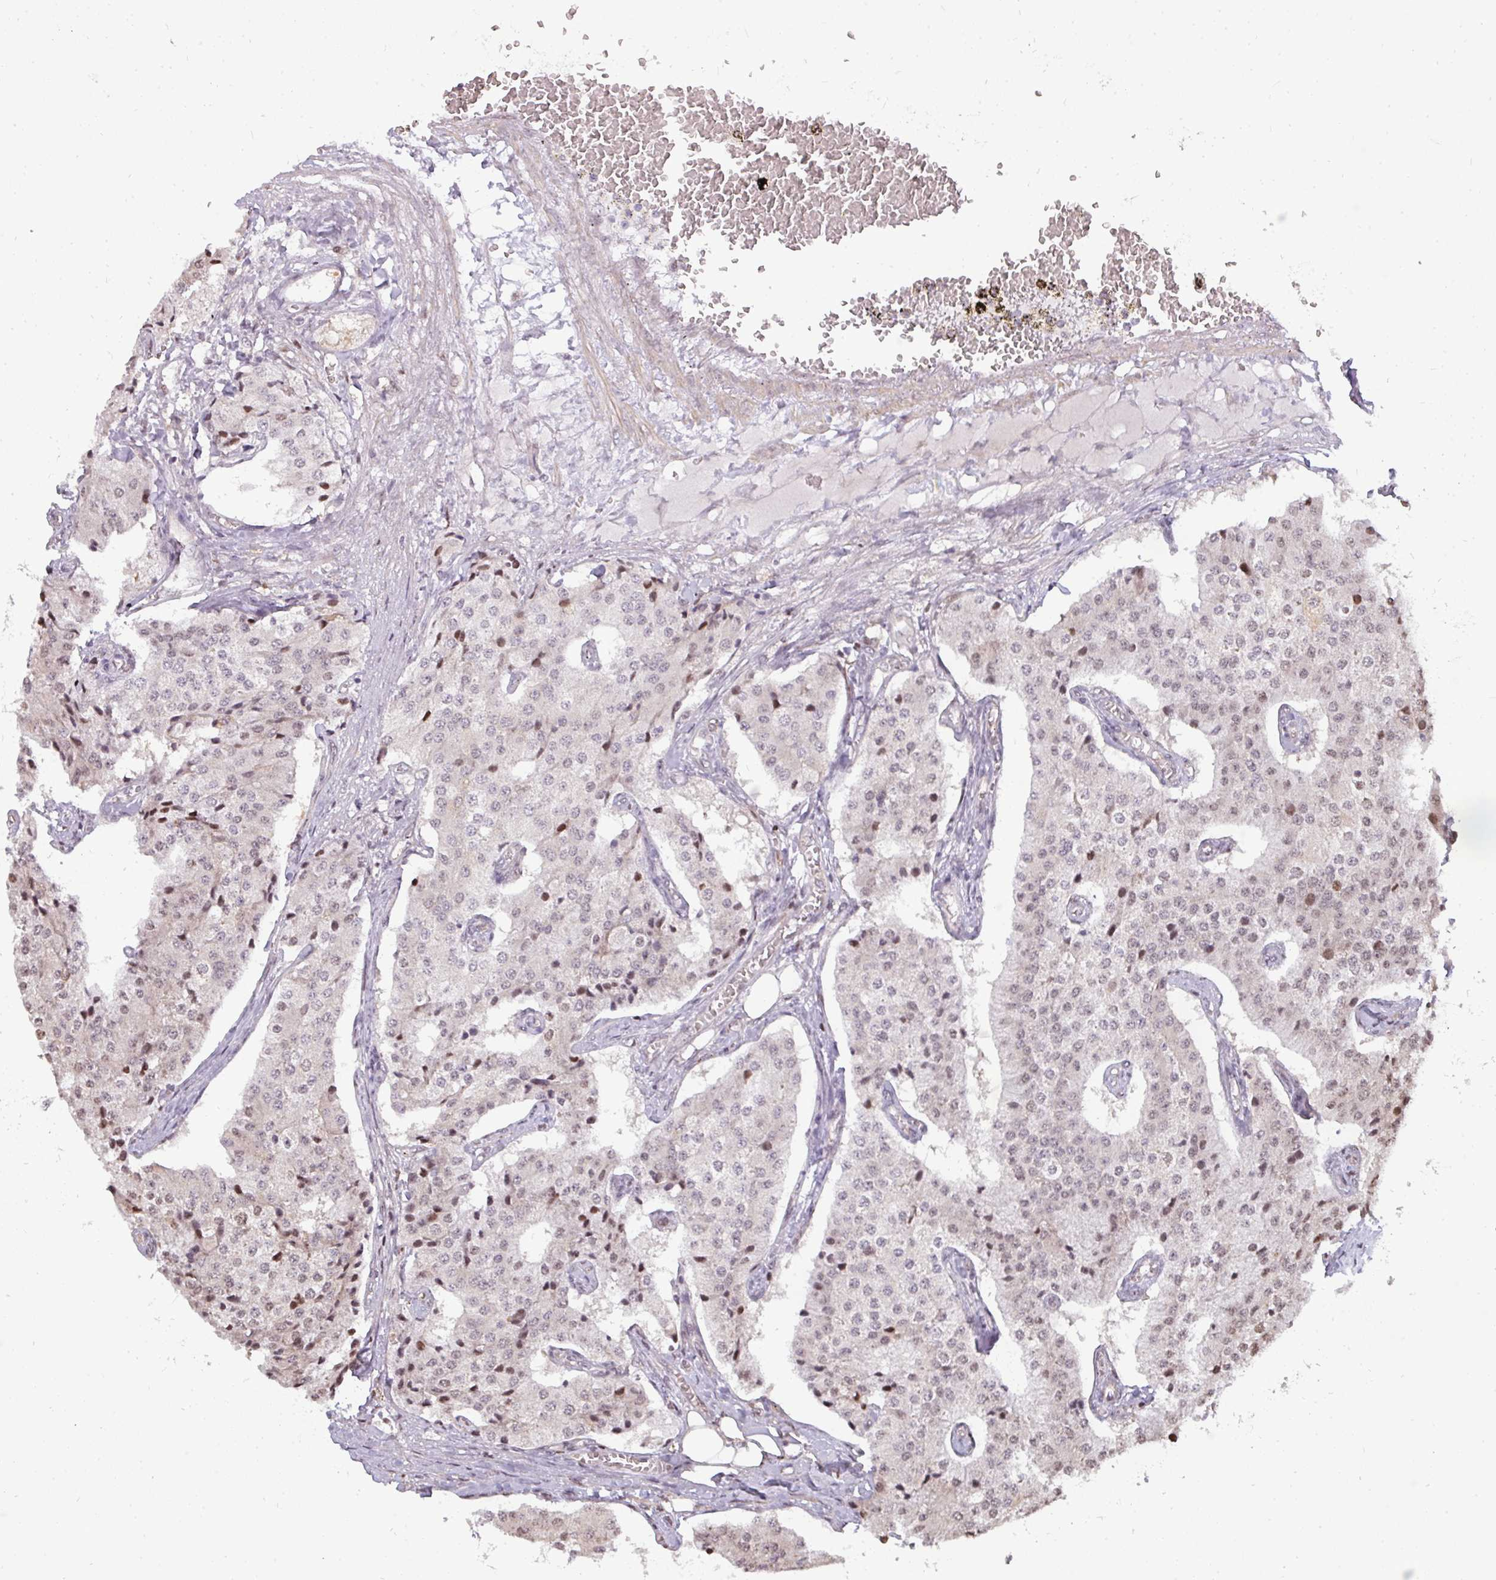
{"staining": {"intensity": "weak", "quantity": "<25%", "location": "nuclear"}, "tissue": "carcinoid", "cell_type": "Tumor cells", "image_type": "cancer", "snomed": [{"axis": "morphology", "description": "Carcinoid, malignant, NOS"}, {"axis": "topography", "description": "Colon"}], "caption": "Immunohistochemistry (IHC) photomicrograph of carcinoid (malignant) stained for a protein (brown), which shows no expression in tumor cells.", "gene": "PATZ1", "patient": {"sex": "female", "age": 52}}